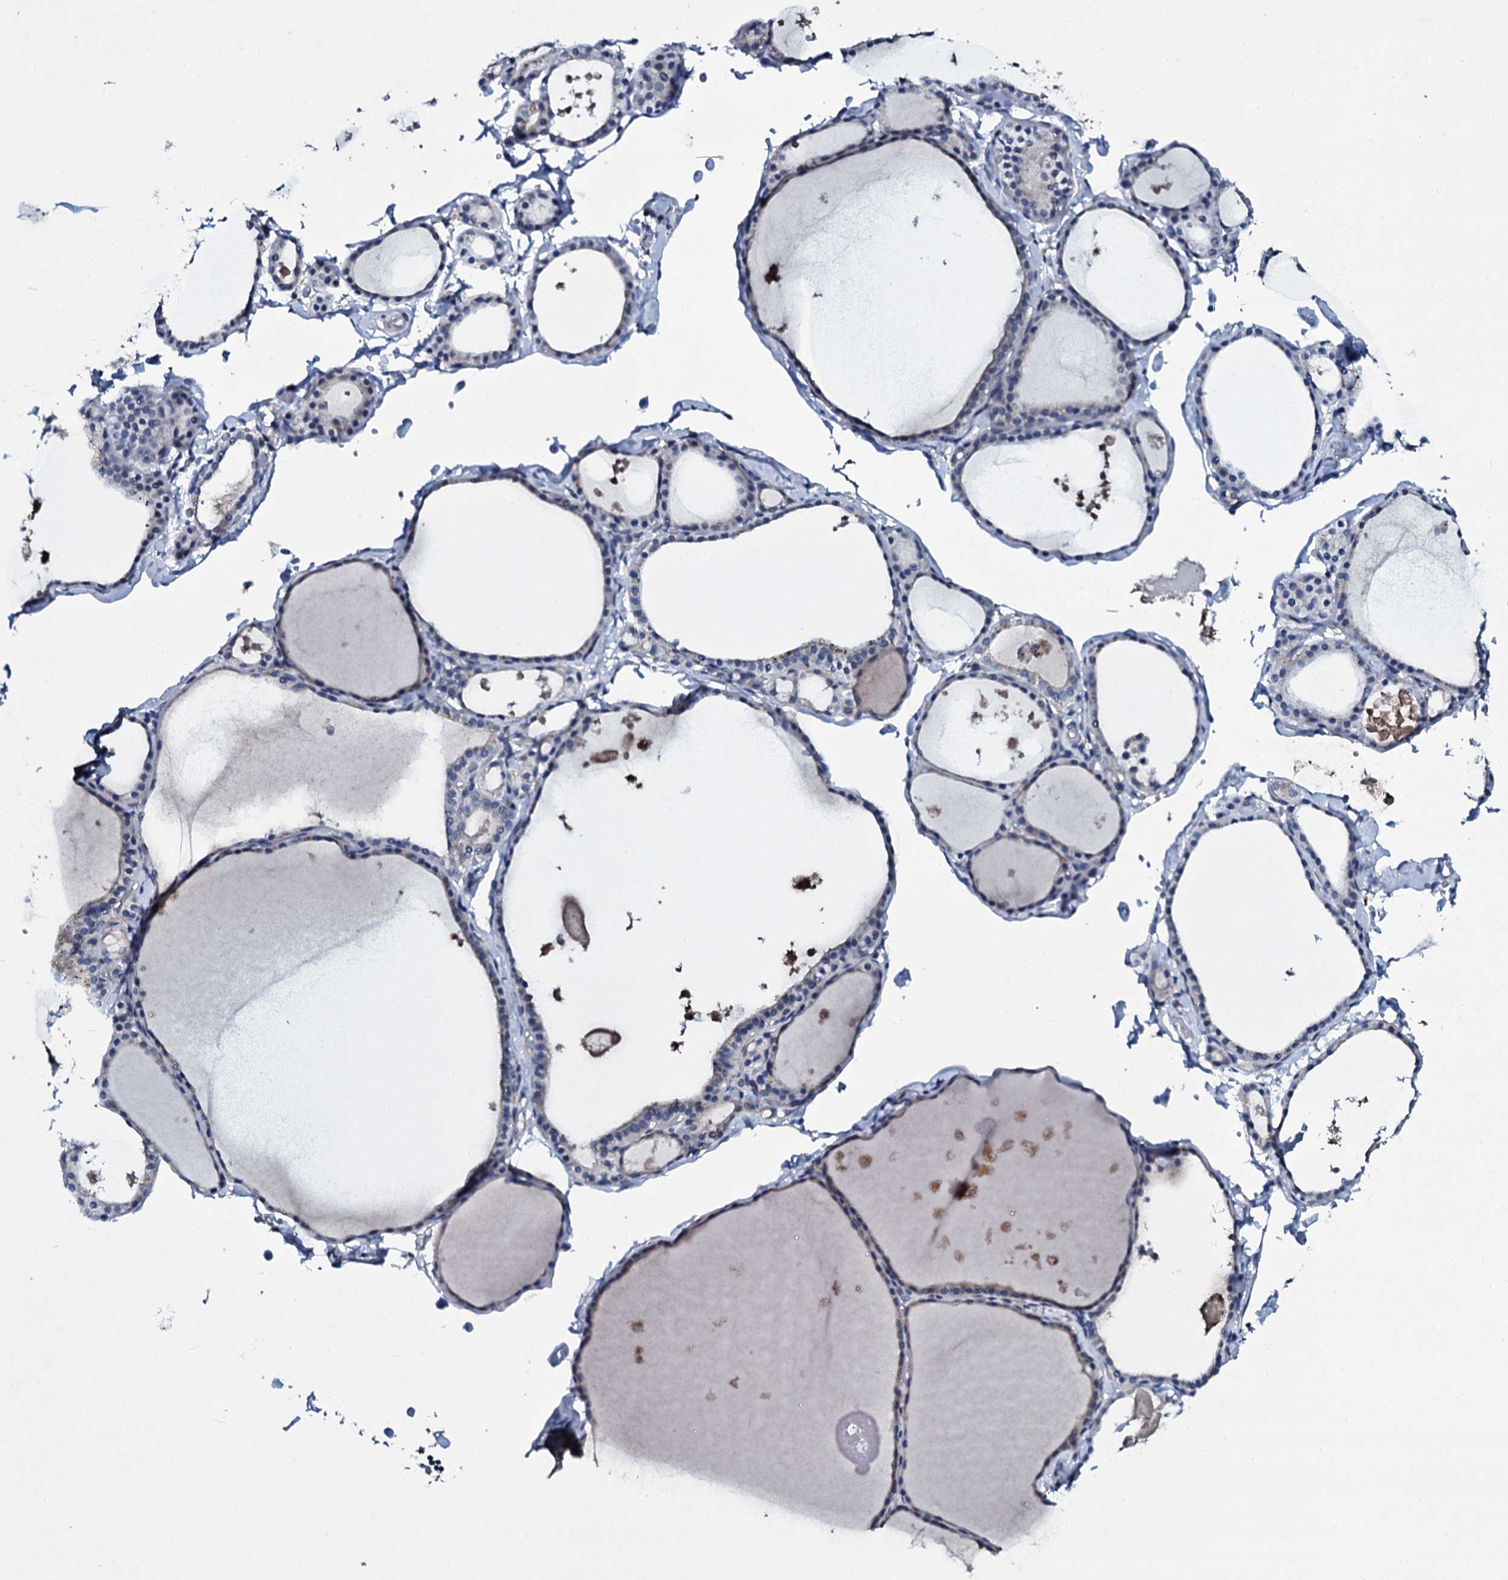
{"staining": {"intensity": "weak", "quantity": "<25%", "location": "cytoplasmic/membranous"}, "tissue": "thyroid gland", "cell_type": "Glandular cells", "image_type": "normal", "snomed": [{"axis": "morphology", "description": "Normal tissue, NOS"}, {"axis": "topography", "description": "Thyroid gland"}], "caption": "Image shows no significant protein positivity in glandular cells of unremarkable thyroid gland. The staining was performed using DAB (3,3'-diaminobenzidine) to visualize the protein expression in brown, while the nuclei were stained in blue with hematoxylin (Magnification: 20x).", "gene": "TPGS2", "patient": {"sex": "male", "age": 56}}